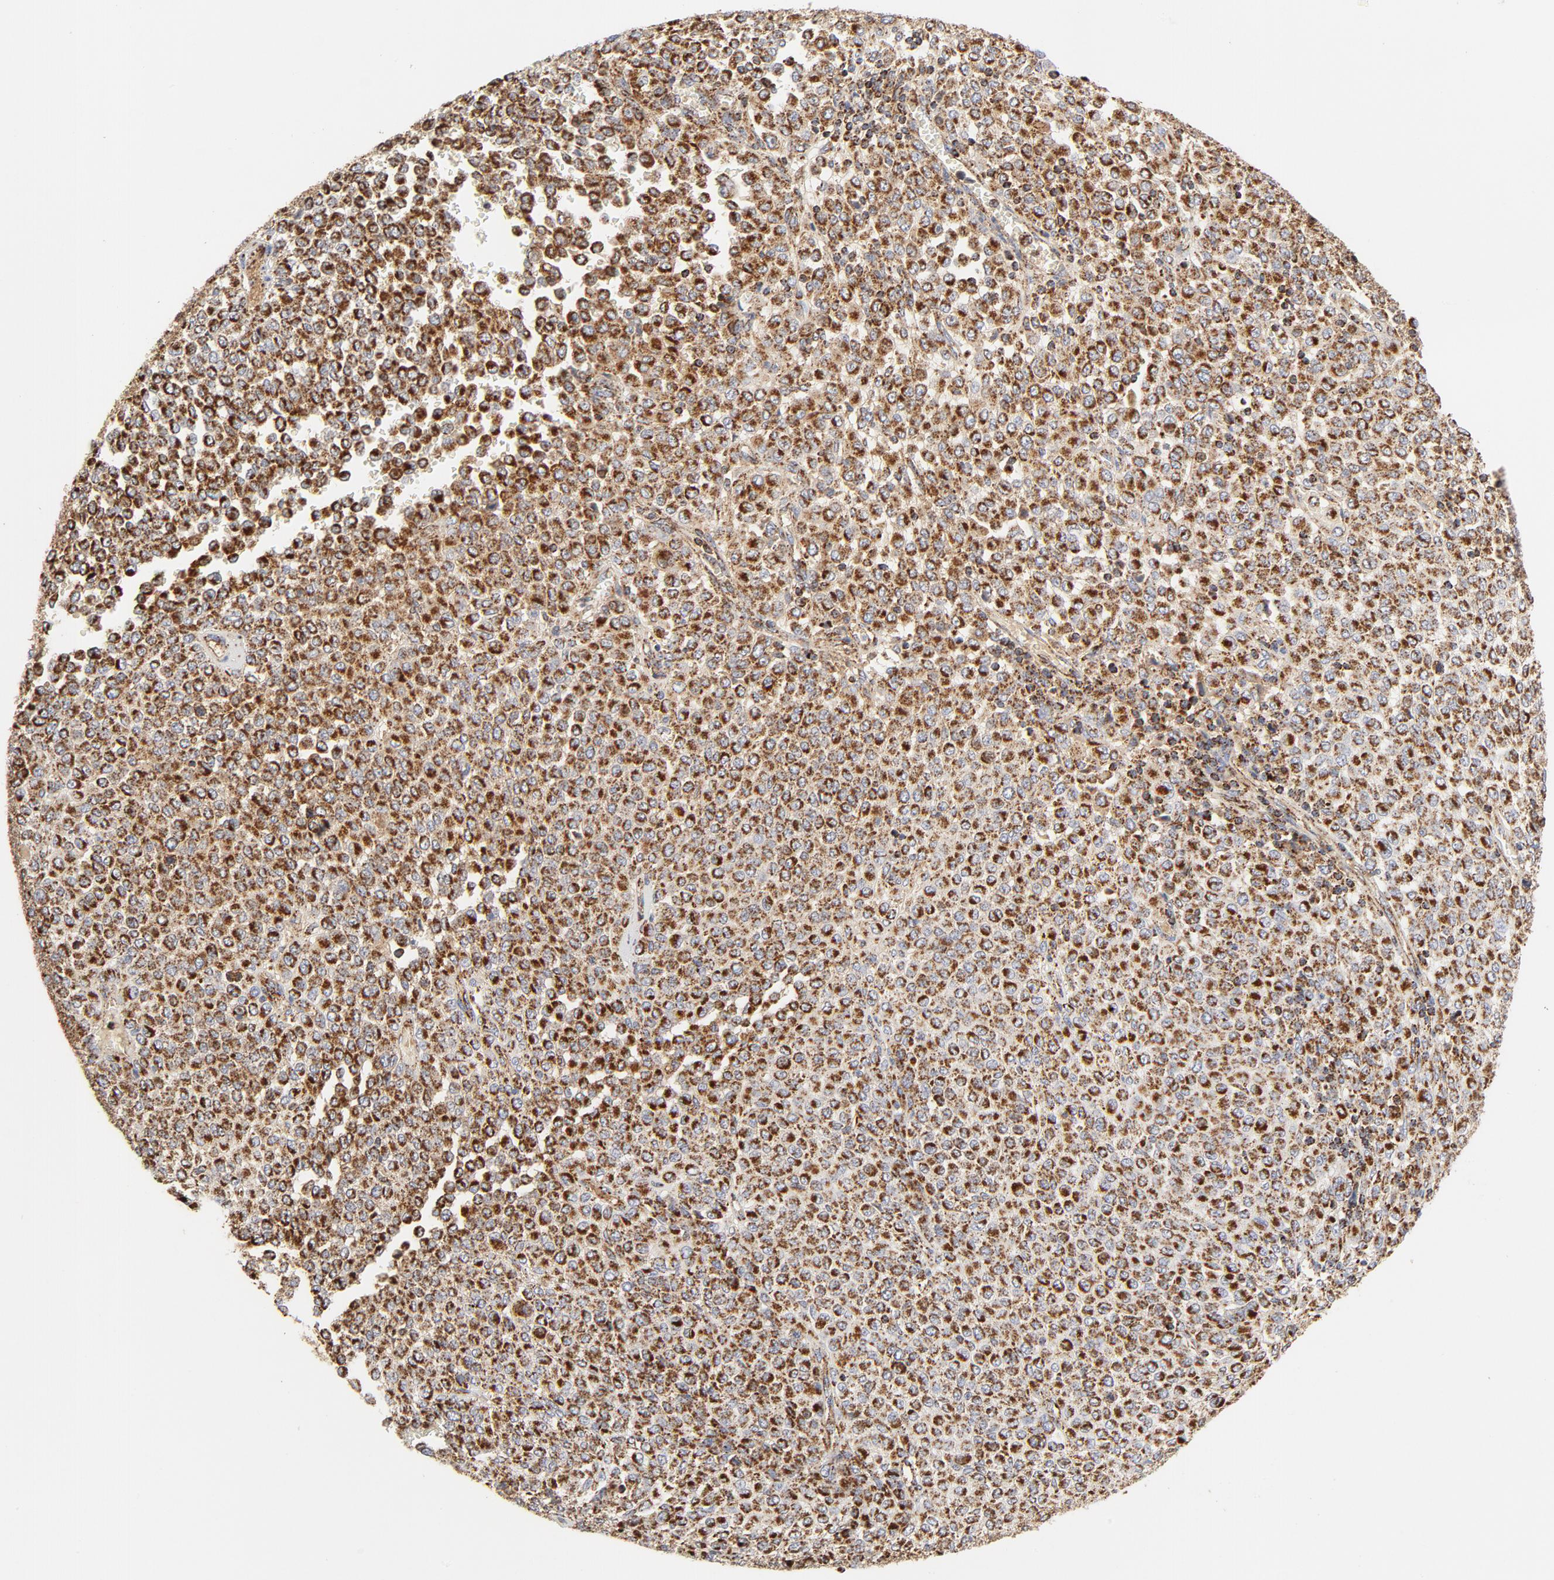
{"staining": {"intensity": "strong", "quantity": ">75%", "location": "cytoplasmic/membranous"}, "tissue": "melanoma", "cell_type": "Tumor cells", "image_type": "cancer", "snomed": [{"axis": "morphology", "description": "Malignant melanoma, Metastatic site"}, {"axis": "topography", "description": "Pancreas"}], "caption": "This micrograph displays malignant melanoma (metastatic site) stained with IHC to label a protein in brown. The cytoplasmic/membranous of tumor cells show strong positivity for the protein. Nuclei are counter-stained blue.", "gene": "PCNX4", "patient": {"sex": "female", "age": 30}}